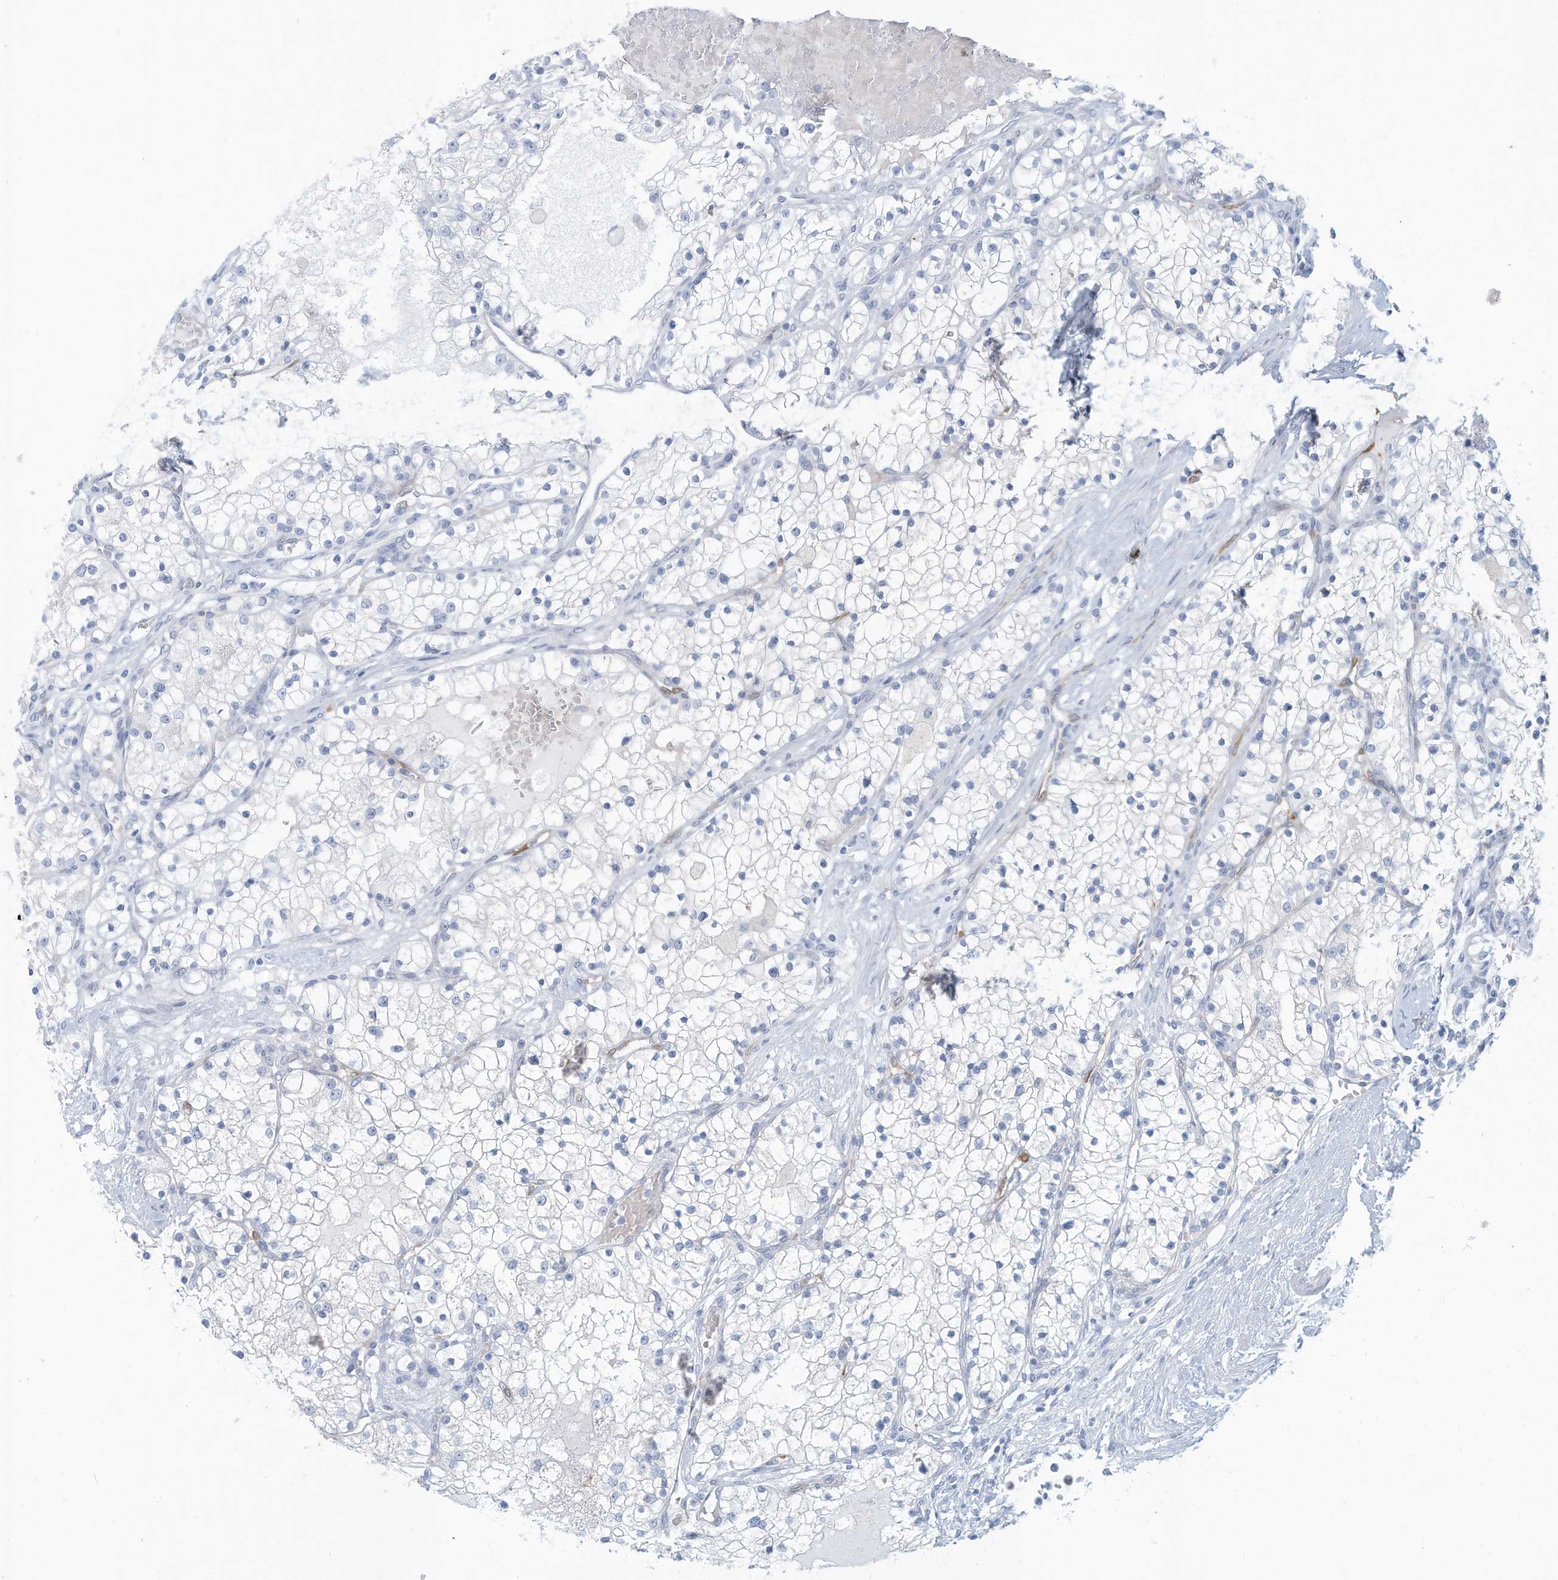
{"staining": {"intensity": "negative", "quantity": "none", "location": "none"}, "tissue": "renal cancer", "cell_type": "Tumor cells", "image_type": "cancer", "snomed": [{"axis": "morphology", "description": "Normal tissue, NOS"}, {"axis": "morphology", "description": "Adenocarcinoma, NOS"}, {"axis": "topography", "description": "Kidney"}], "caption": "Micrograph shows no significant protein expression in tumor cells of adenocarcinoma (renal).", "gene": "ERI2", "patient": {"sex": "male", "age": 68}}